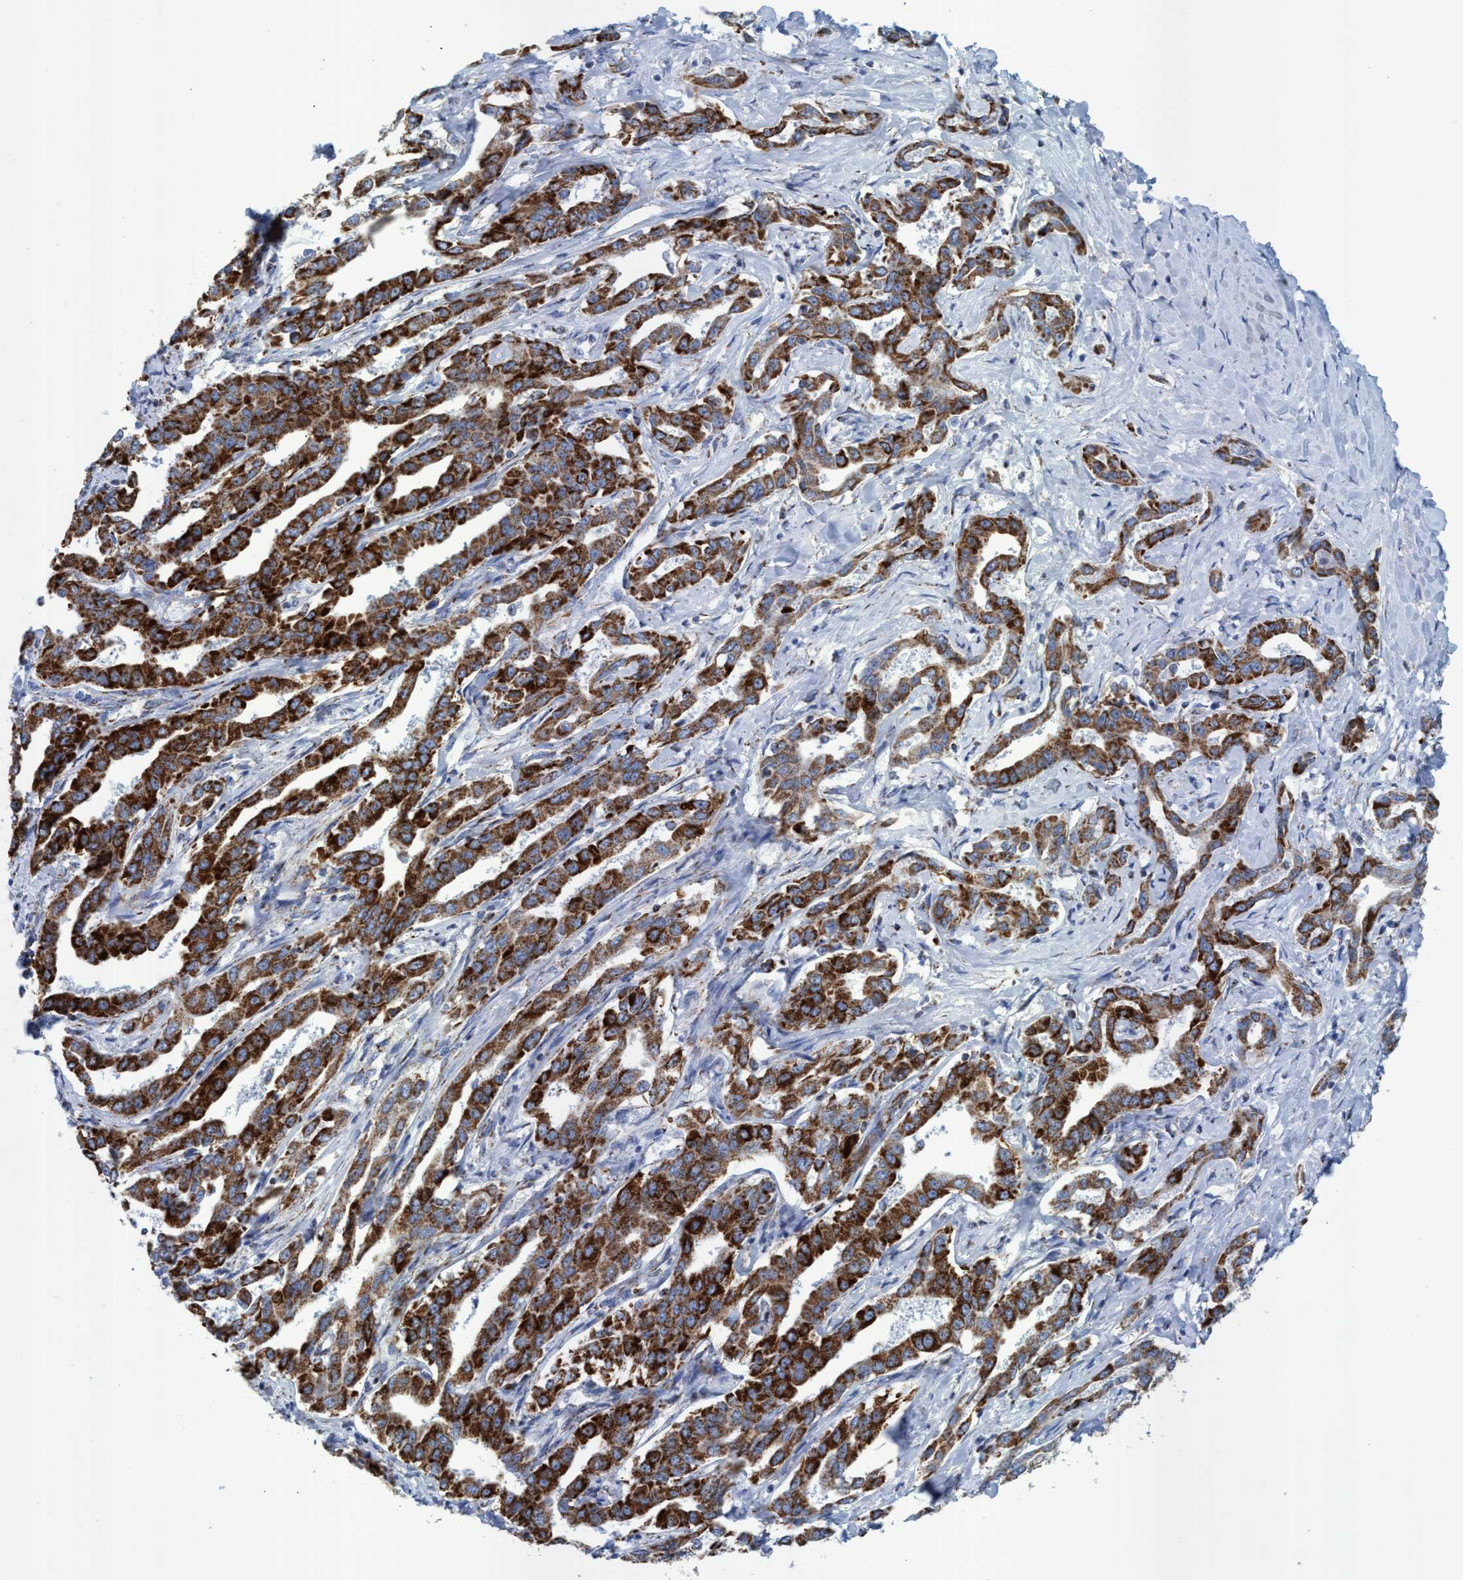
{"staining": {"intensity": "strong", "quantity": ">75%", "location": "cytoplasmic/membranous"}, "tissue": "liver cancer", "cell_type": "Tumor cells", "image_type": "cancer", "snomed": [{"axis": "morphology", "description": "Cholangiocarcinoma"}, {"axis": "topography", "description": "Liver"}], "caption": "Immunohistochemical staining of cholangiocarcinoma (liver) exhibits high levels of strong cytoplasmic/membranous staining in about >75% of tumor cells. (brown staining indicates protein expression, while blue staining denotes nuclei).", "gene": "GGA3", "patient": {"sex": "male", "age": 59}}